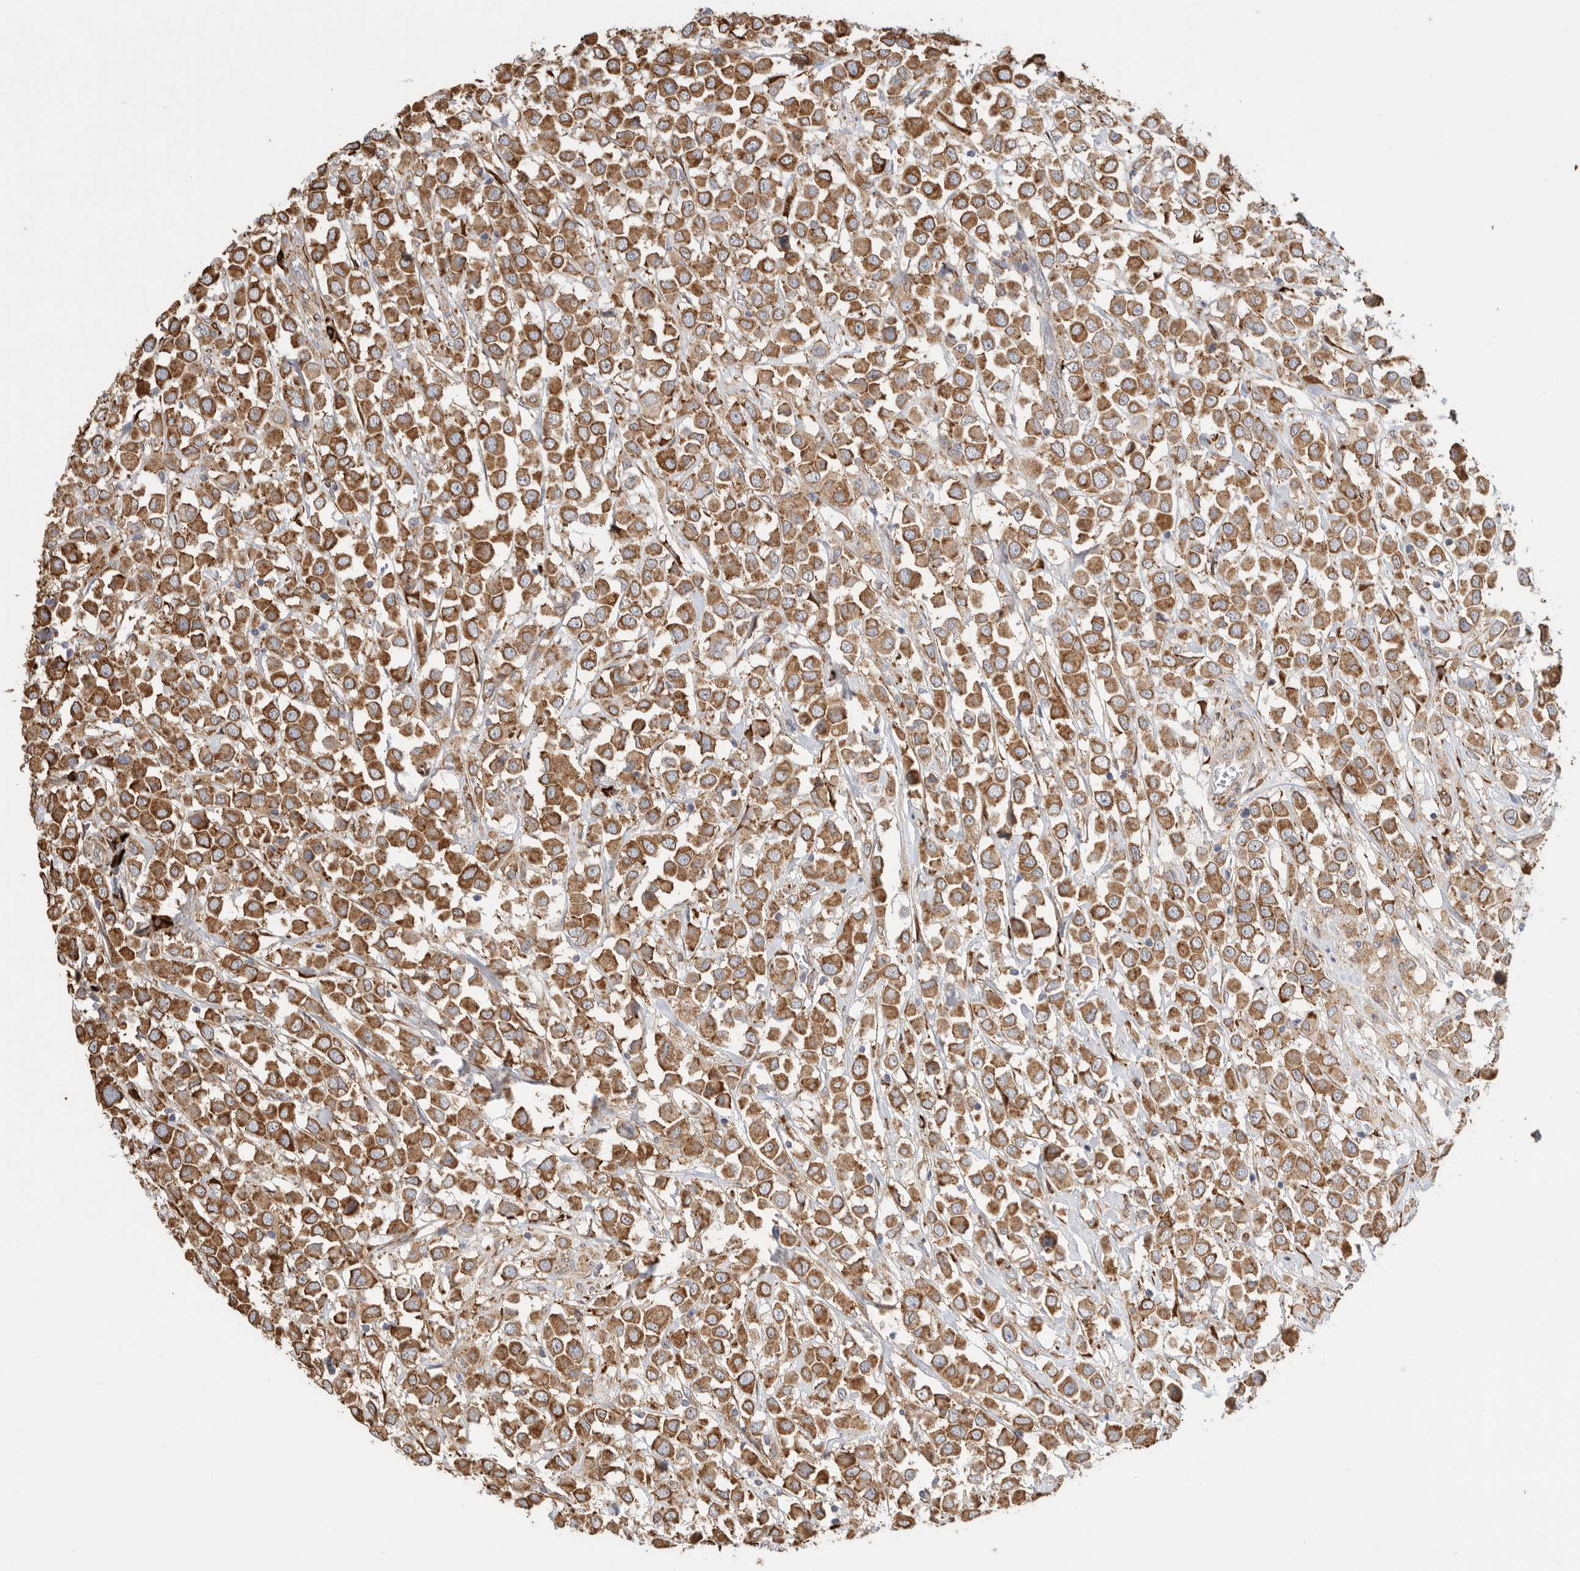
{"staining": {"intensity": "moderate", "quantity": ">75%", "location": "cytoplasmic/membranous"}, "tissue": "breast cancer", "cell_type": "Tumor cells", "image_type": "cancer", "snomed": [{"axis": "morphology", "description": "Duct carcinoma"}, {"axis": "topography", "description": "Breast"}], "caption": "This image reveals immunohistochemistry (IHC) staining of breast cancer, with medium moderate cytoplasmic/membranous positivity in approximately >75% of tumor cells.", "gene": "BLOC1S5", "patient": {"sex": "female", "age": 61}}